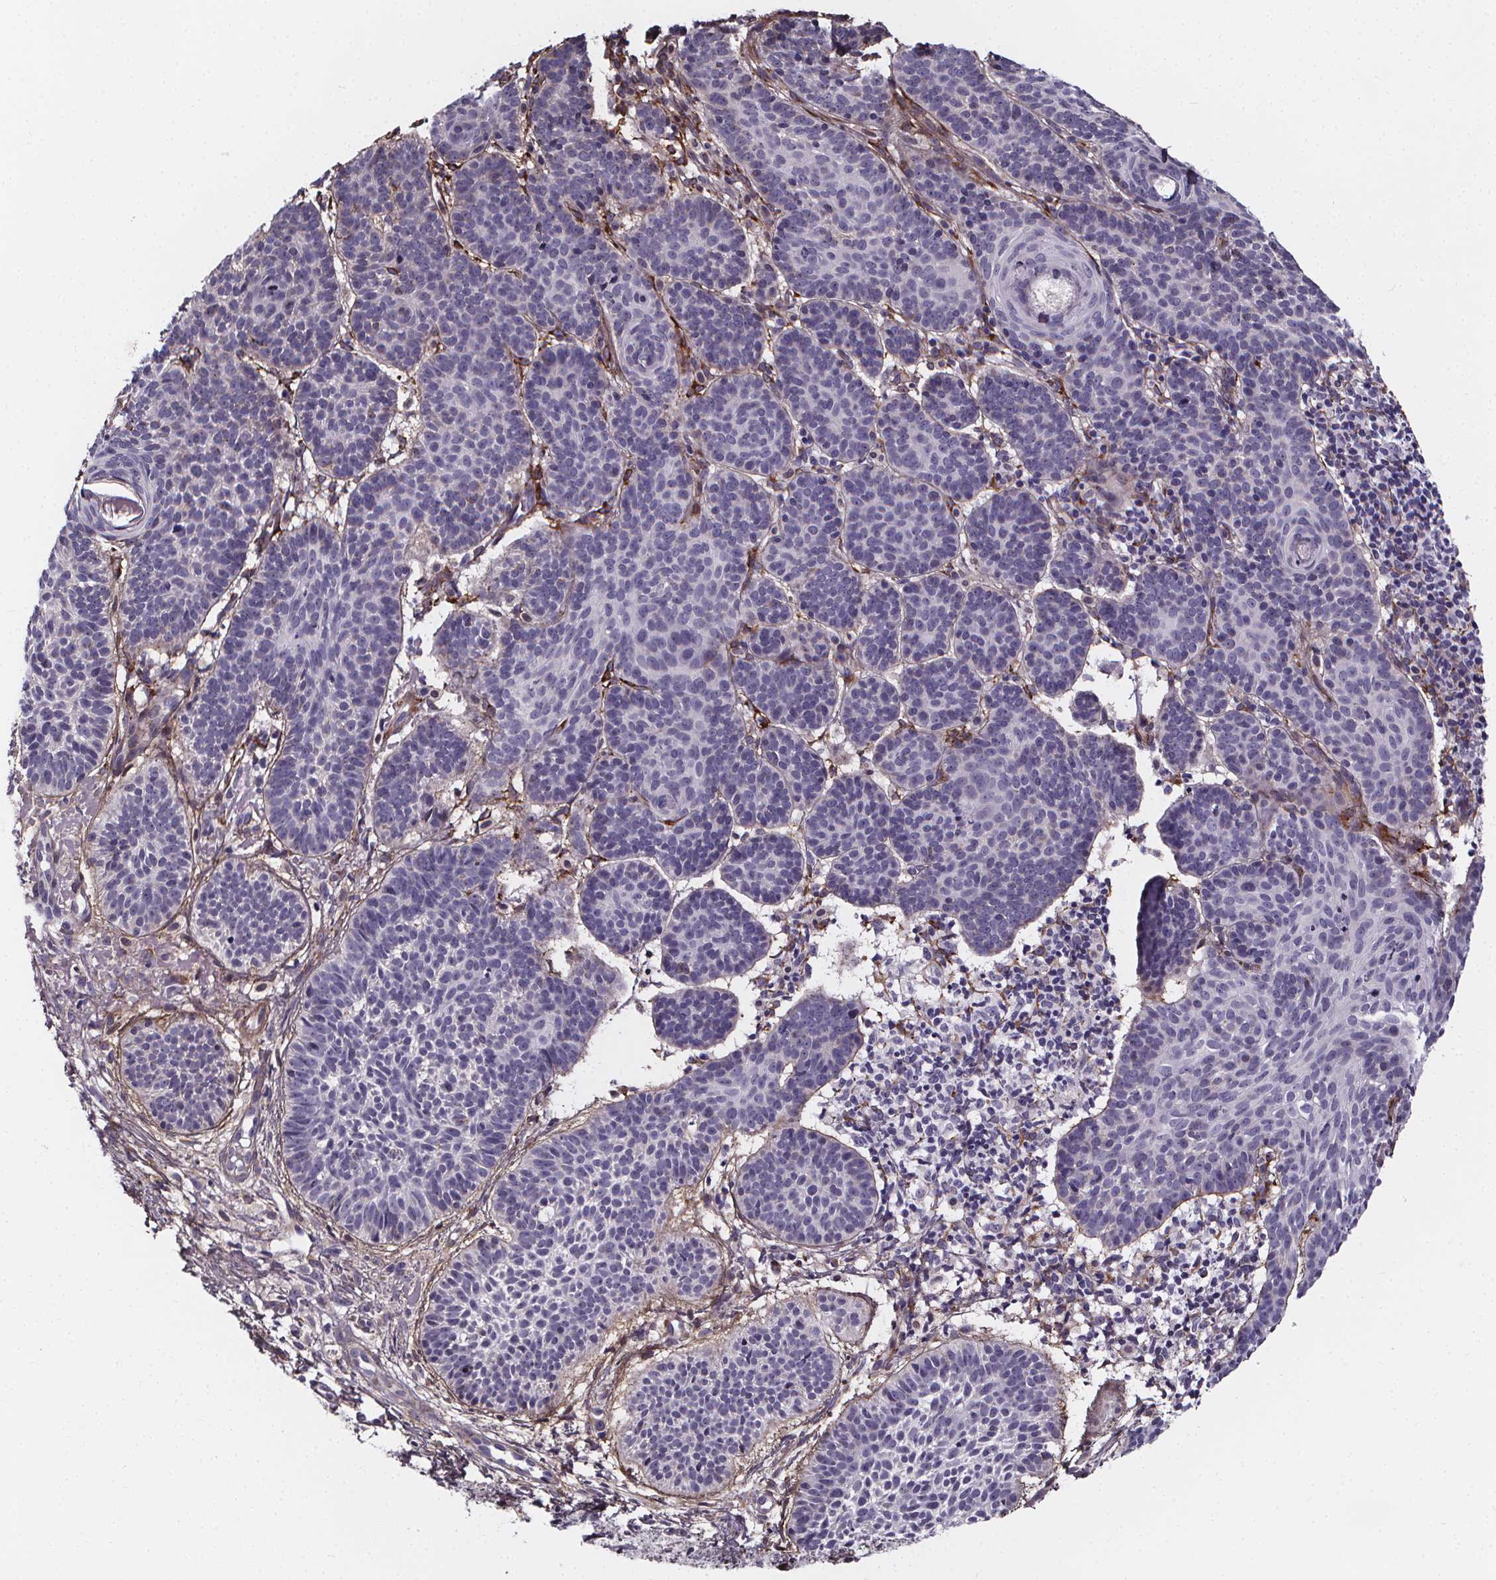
{"staining": {"intensity": "negative", "quantity": "none", "location": "none"}, "tissue": "skin cancer", "cell_type": "Tumor cells", "image_type": "cancer", "snomed": [{"axis": "morphology", "description": "Basal cell carcinoma"}, {"axis": "topography", "description": "Skin"}], "caption": "The image exhibits no significant expression in tumor cells of skin cancer.", "gene": "AEBP1", "patient": {"sex": "male", "age": 72}}